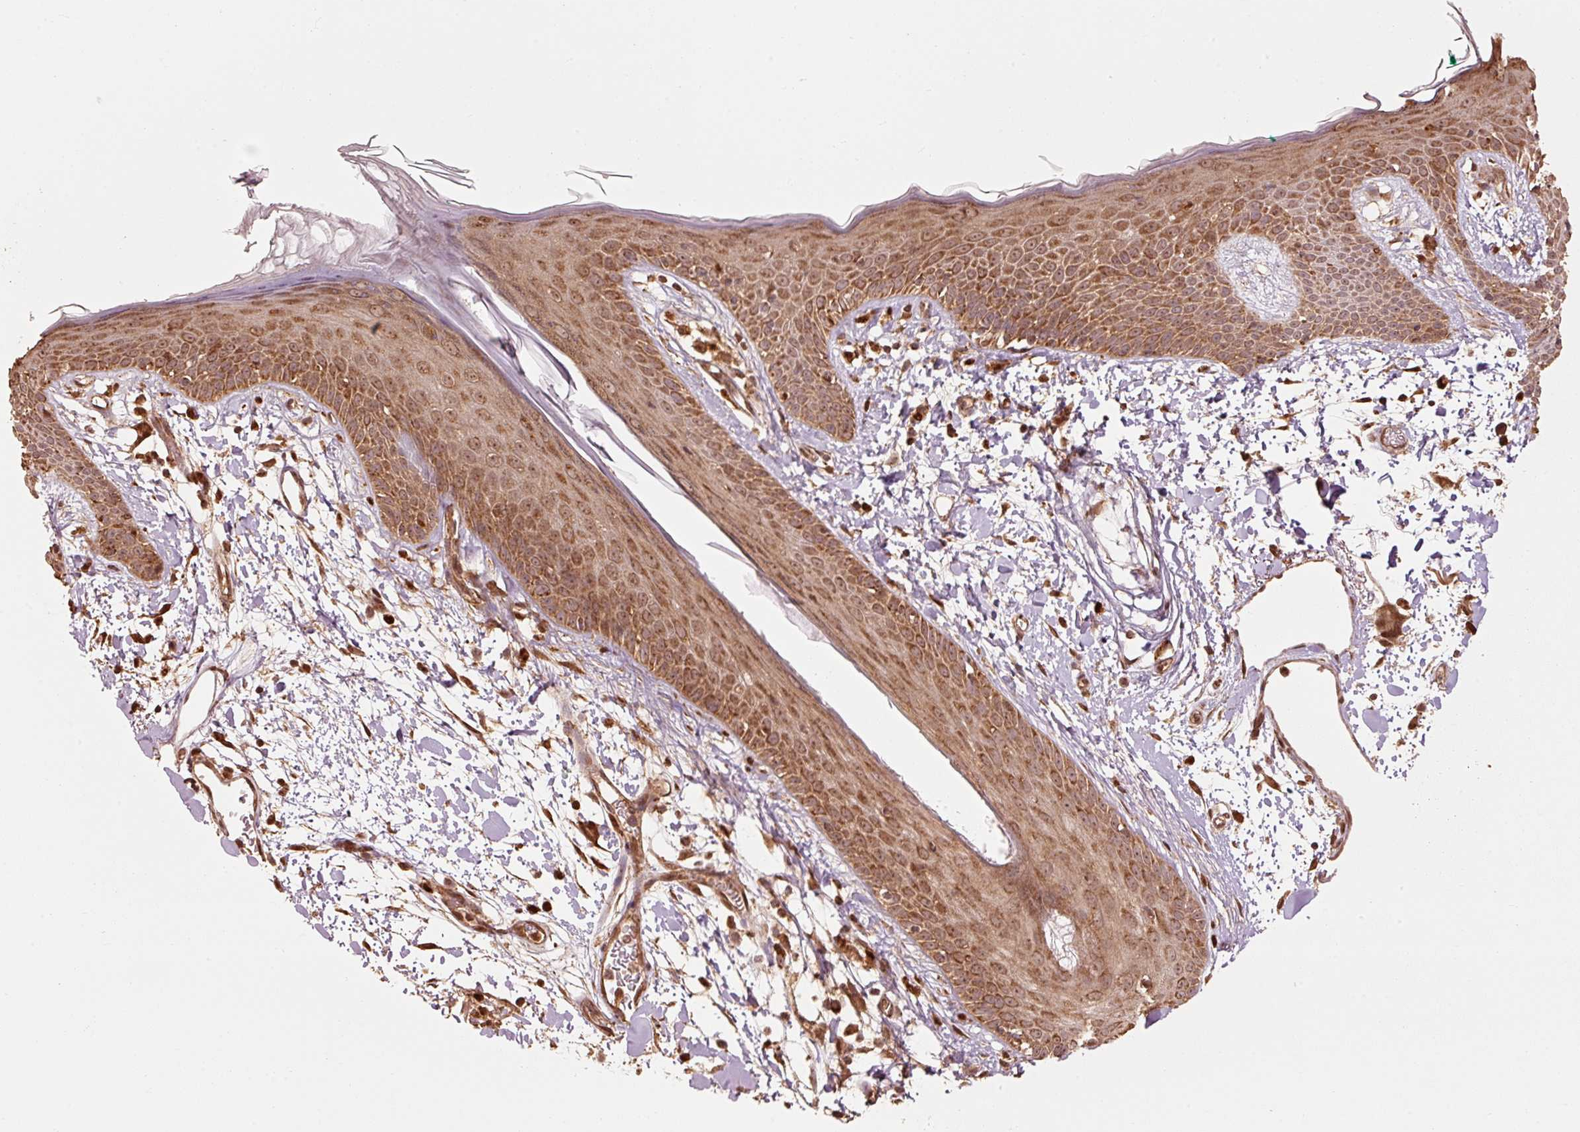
{"staining": {"intensity": "moderate", "quantity": ">75%", "location": "cytoplasmic/membranous,nuclear"}, "tissue": "skin", "cell_type": "Fibroblasts", "image_type": "normal", "snomed": [{"axis": "morphology", "description": "Normal tissue, NOS"}, {"axis": "topography", "description": "Skin"}], "caption": "DAB (3,3'-diaminobenzidine) immunohistochemical staining of benign skin demonstrates moderate cytoplasmic/membranous,nuclear protein staining in about >75% of fibroblasts. The staining is performed using DAB (3,3'-diaminobenzidine) brown chromogen to label protein expression. The nuclei are counter-stained blue using hematoxylin.", "gene": "MRPL16", "patient": {"sex": "male", "age": 79}}